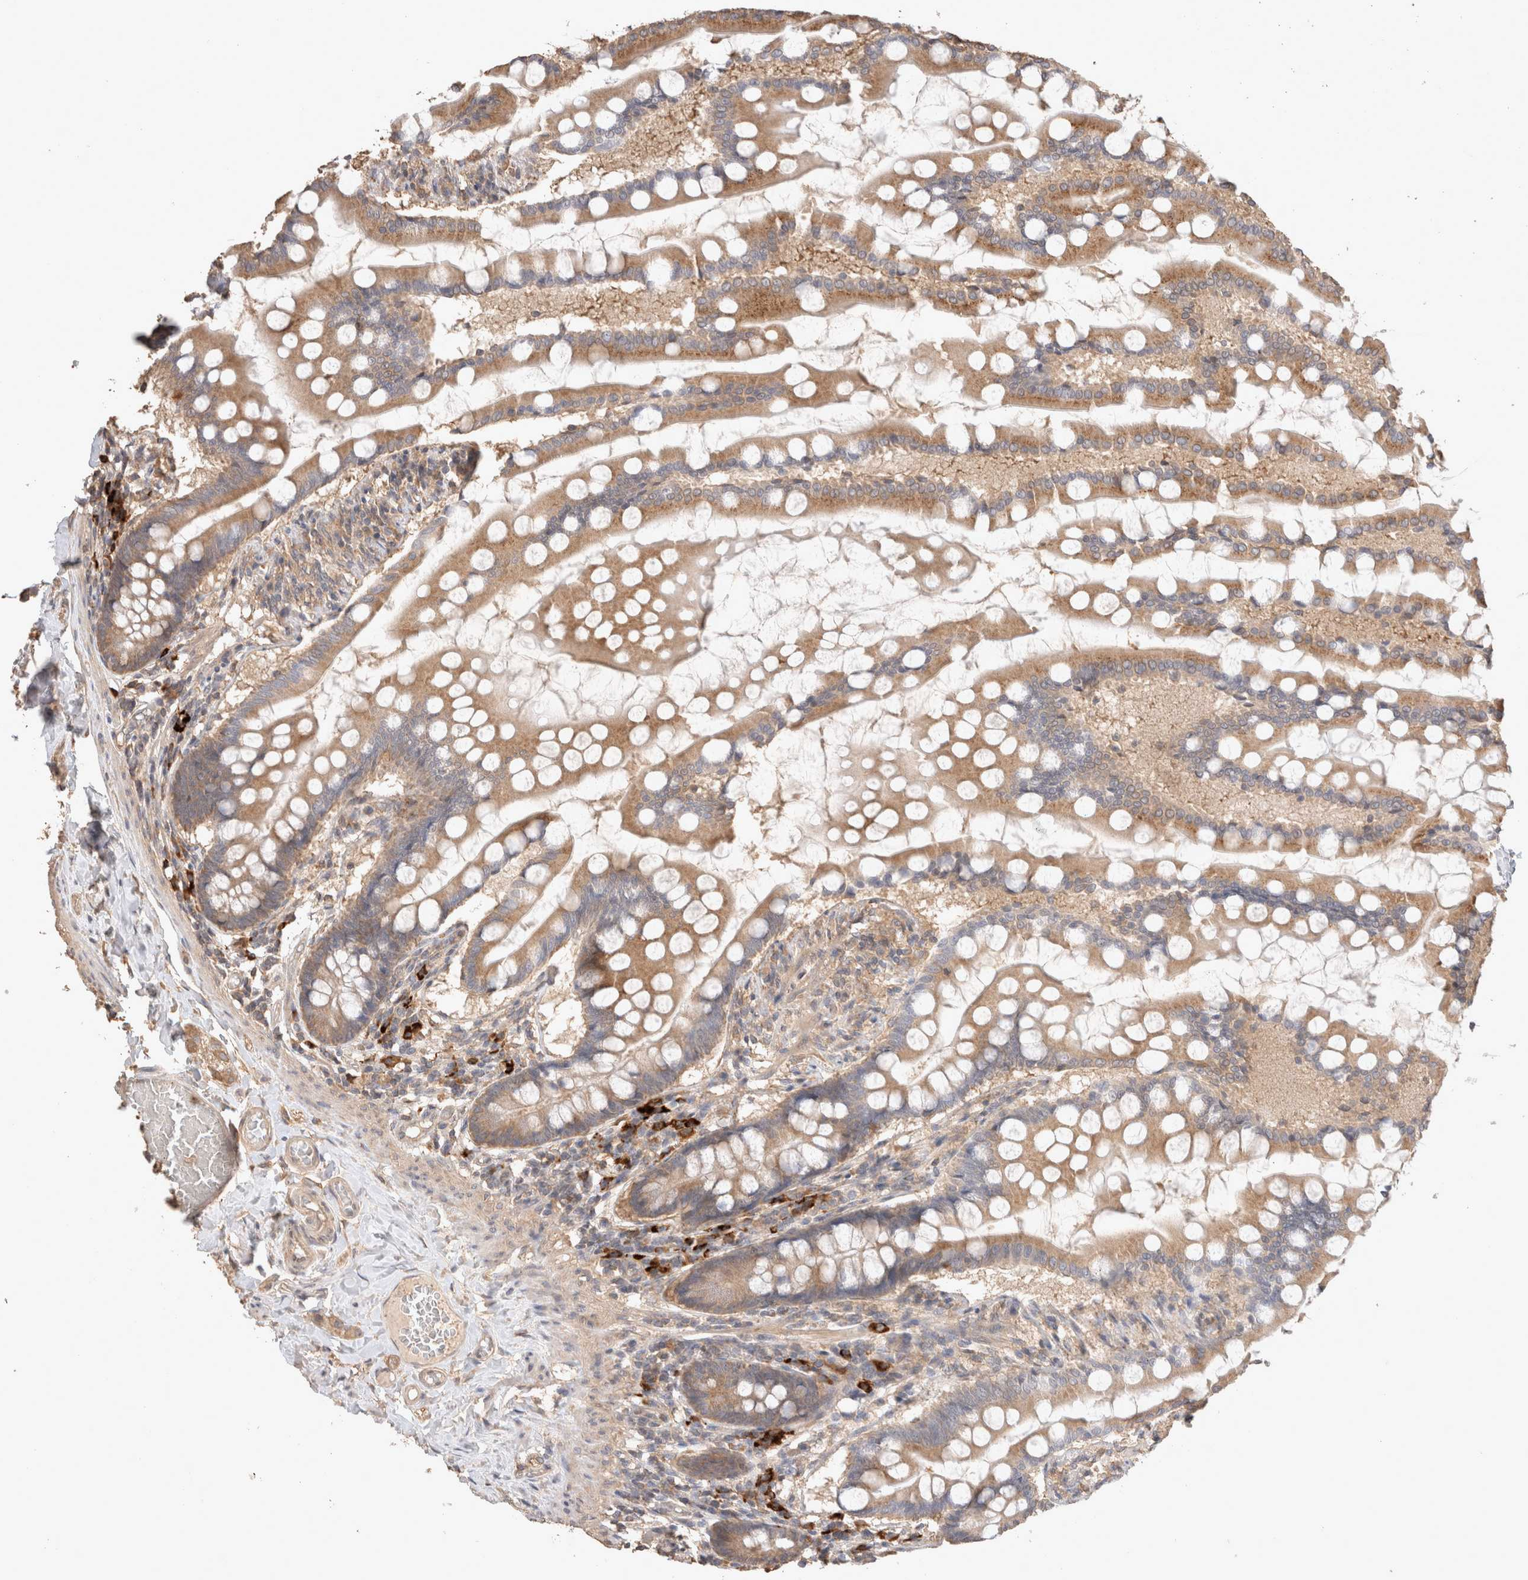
{"staining": {"intensity": "moderate", "quantity": ">75%", "location": "cytoplasmic/membranous"}, "tissue": "small intestine", "cell_type": "Glandular cells", "image_type": "normal", "snomed": [{"axis": "morphology", "description": "Normal tissue, NOS"}, {"axis": "topography", "description": "Small intestine"}], "caption": "IHC photomicrograph of normal human small intestine stained for a protein (brown), which exhibits medium levels of moderate cytoplasmic/membranous staining in approximately >75% of glandular cells.", "gene": "HROB", "patient": {"sex": "male", "age": 41}}